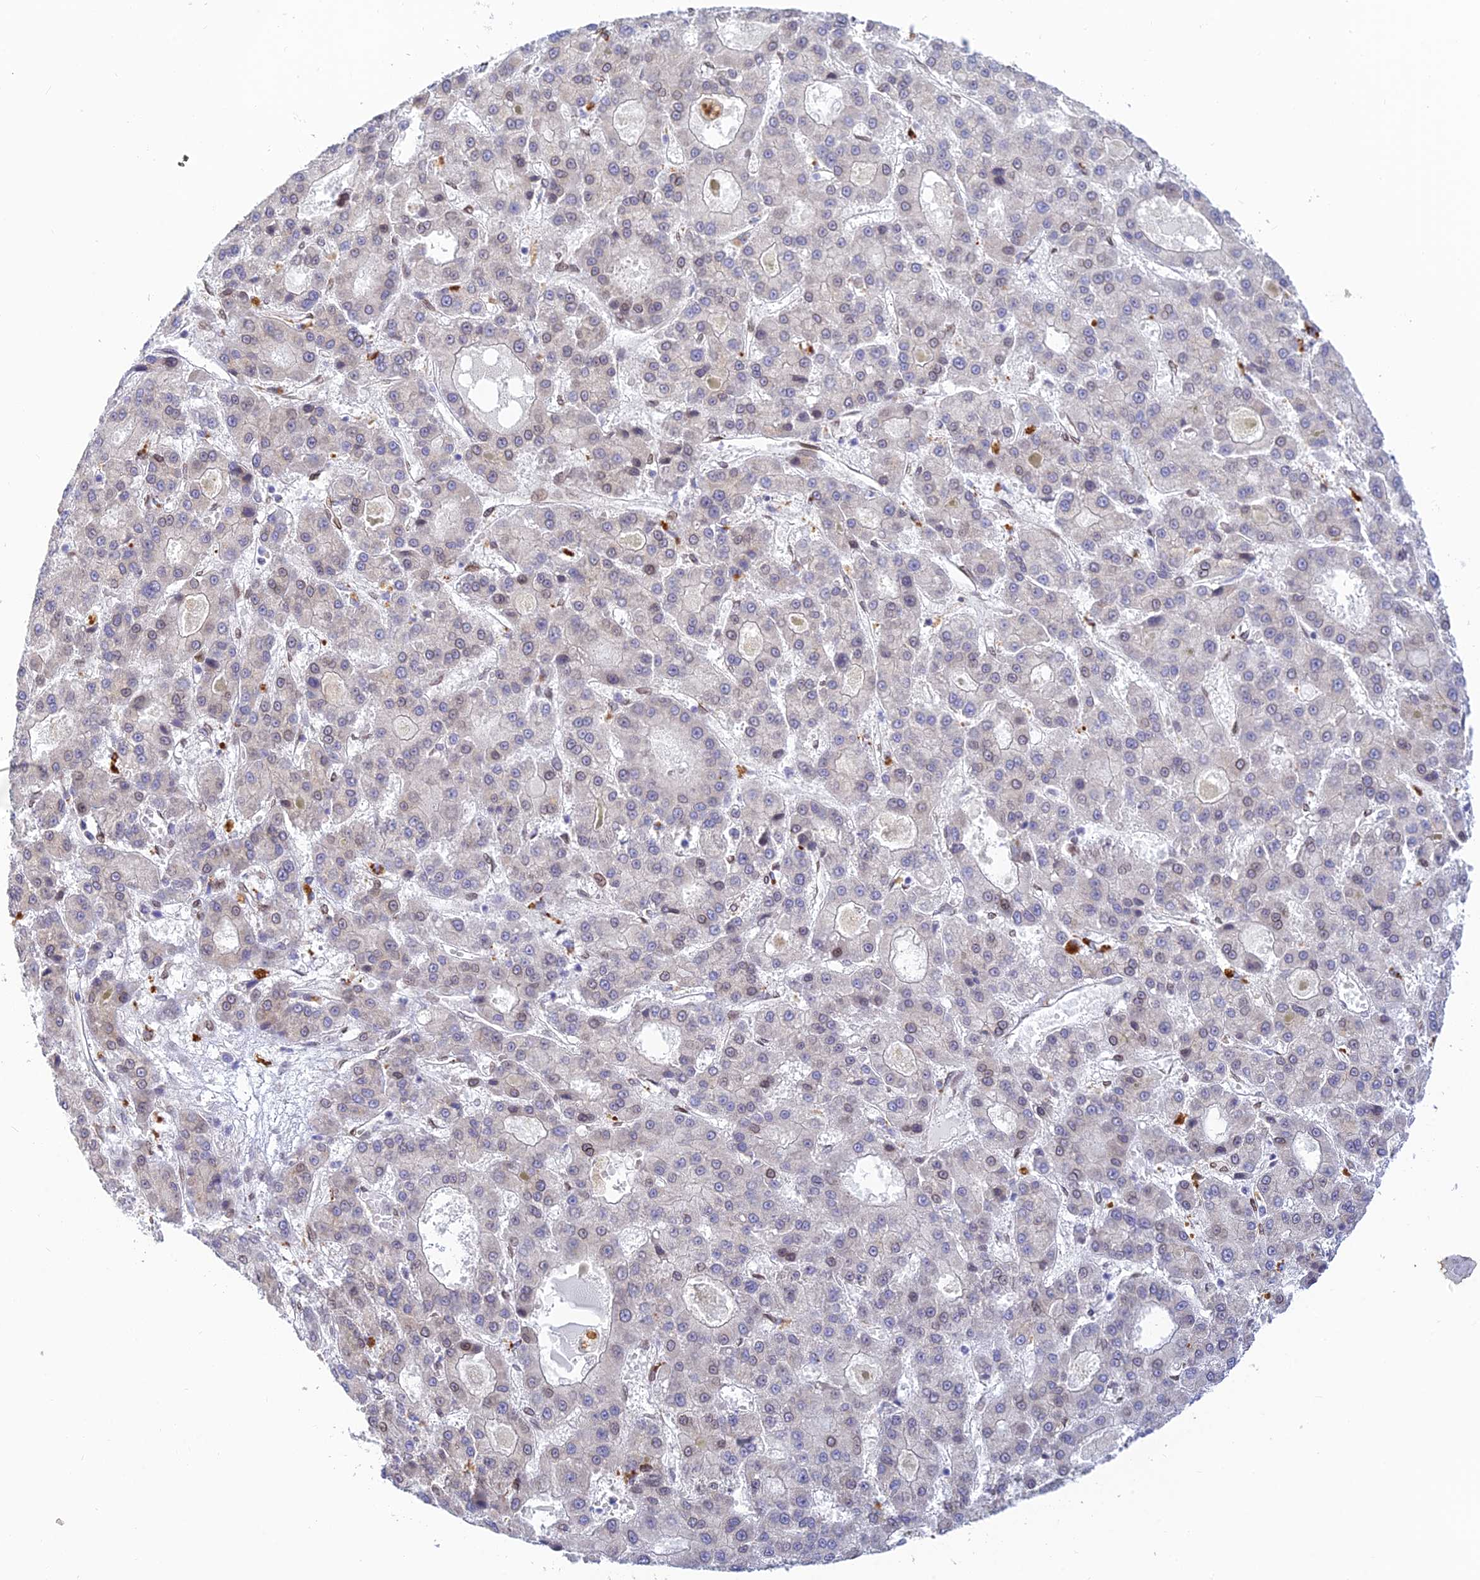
{"staining": {"intensity": "weak", "quantity": "<25%", "location": "nuclear"}, "tissue": "liver cancer", "cell_type": "Tumor cells", "image_type": "cancer", "snomed": [{"axis": "morphology", "description": "Carcinoma, Hepatocellular, NOS"}, {"axis": "topography", "description": "Liver"}], "caption": "Immunohistochemistry (IHC) histopathology image of neoplastic tissue: liver cancer (hepatocellular carcinoma) stained with DAB (3,3'-diaminobenzidine) reveals no significant protein staining in tumor cells. (DAB immunohistochemistry visualized using brightfield microscopy, high magnification).", "gene": "SKIC8", "patient": {"sex": "male", "age": 70}}